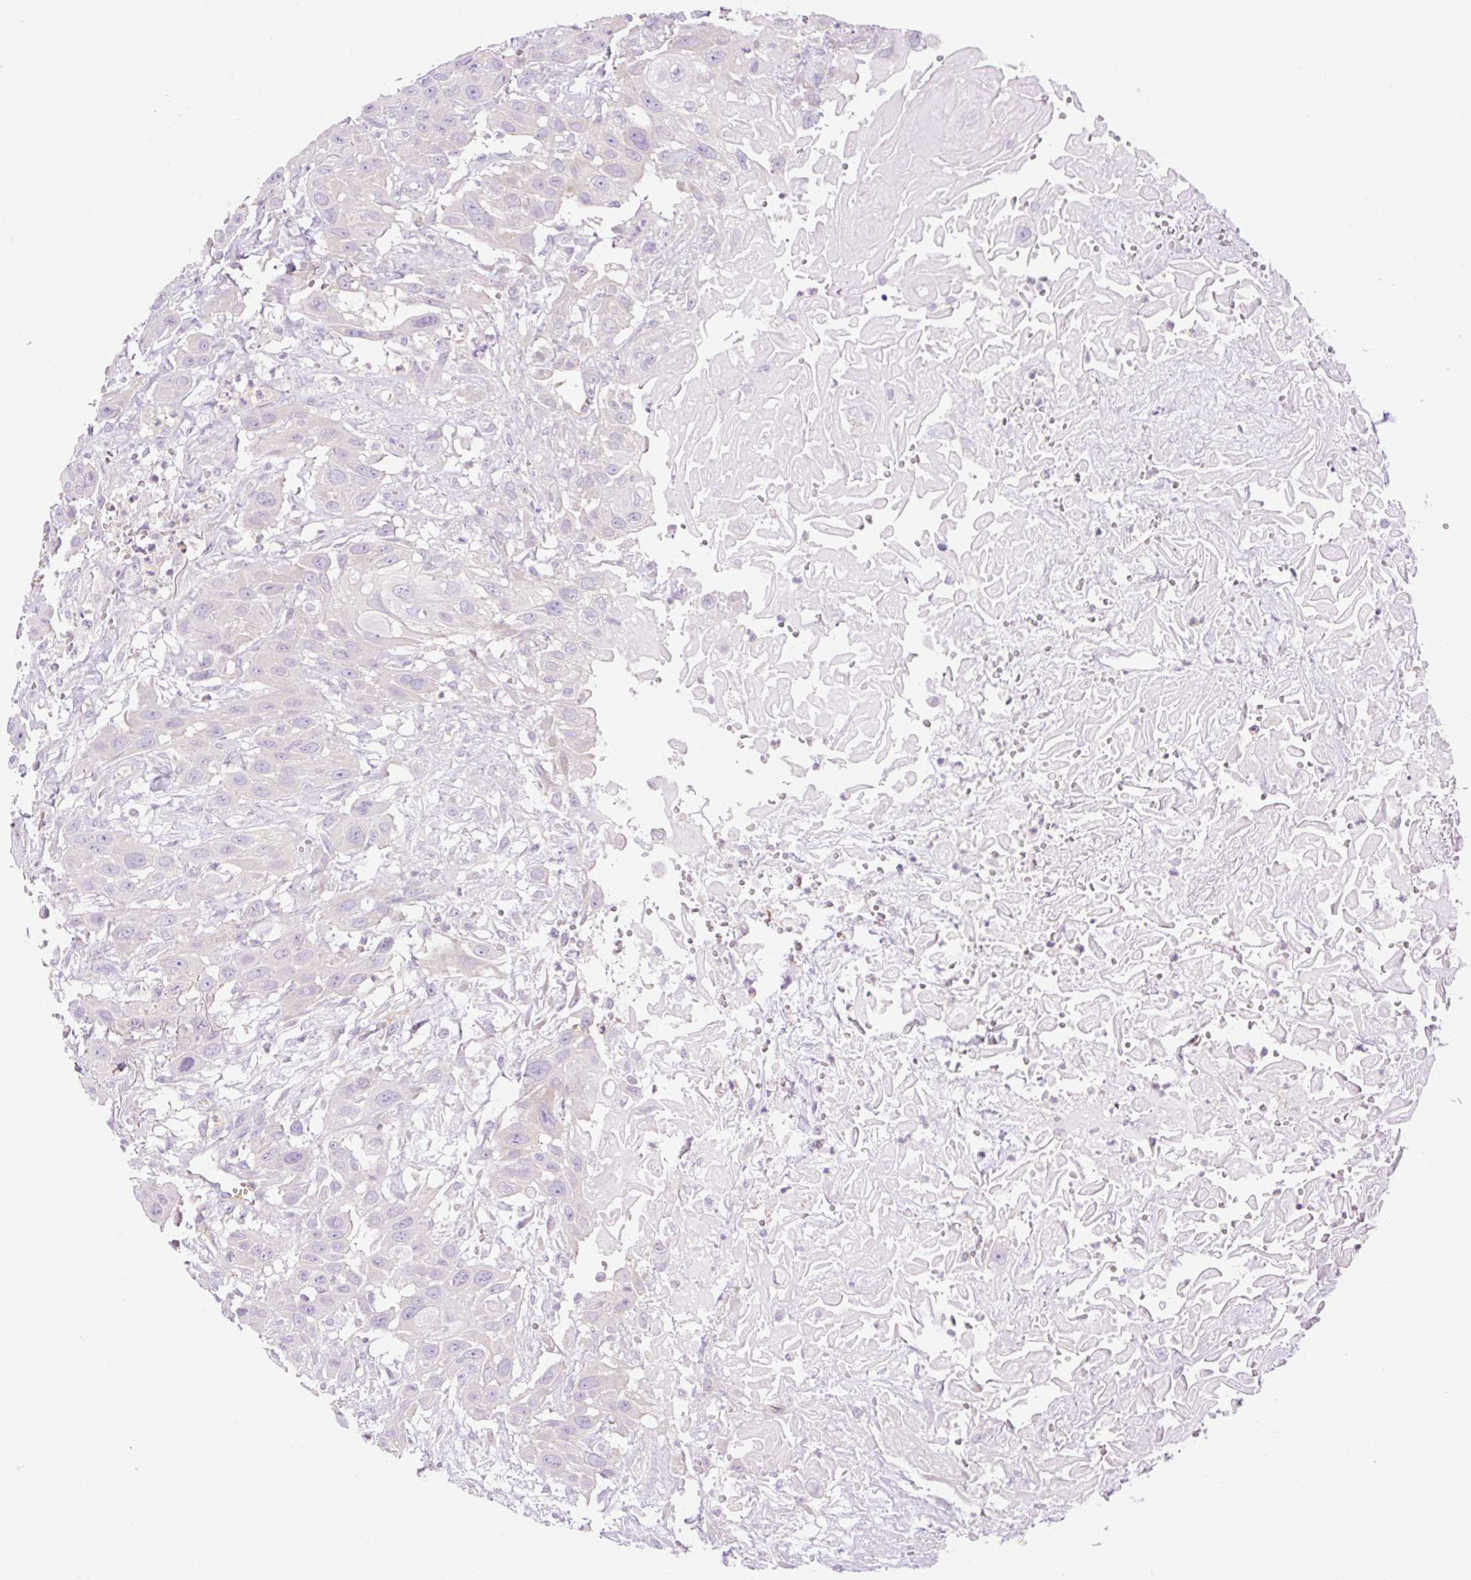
{"staining": {"intensity": "negative", "quantity": "none", "location": "none"}, "tissue": "head and neck cancer", "cell_type": "Tumor cells", "image_type": "cancer", "snomed": [{"axis": "morphology", "description": "Squamous cell carcinoma, NOS"}, {"axis": "topography", "description": "Head-Neck"}], "caption": "Tumor cells are negative for protein expression in human head and neck squamous cell carcinoma.", "gene": "EHD3", "patient": {"sex": "male", "age": 81}}